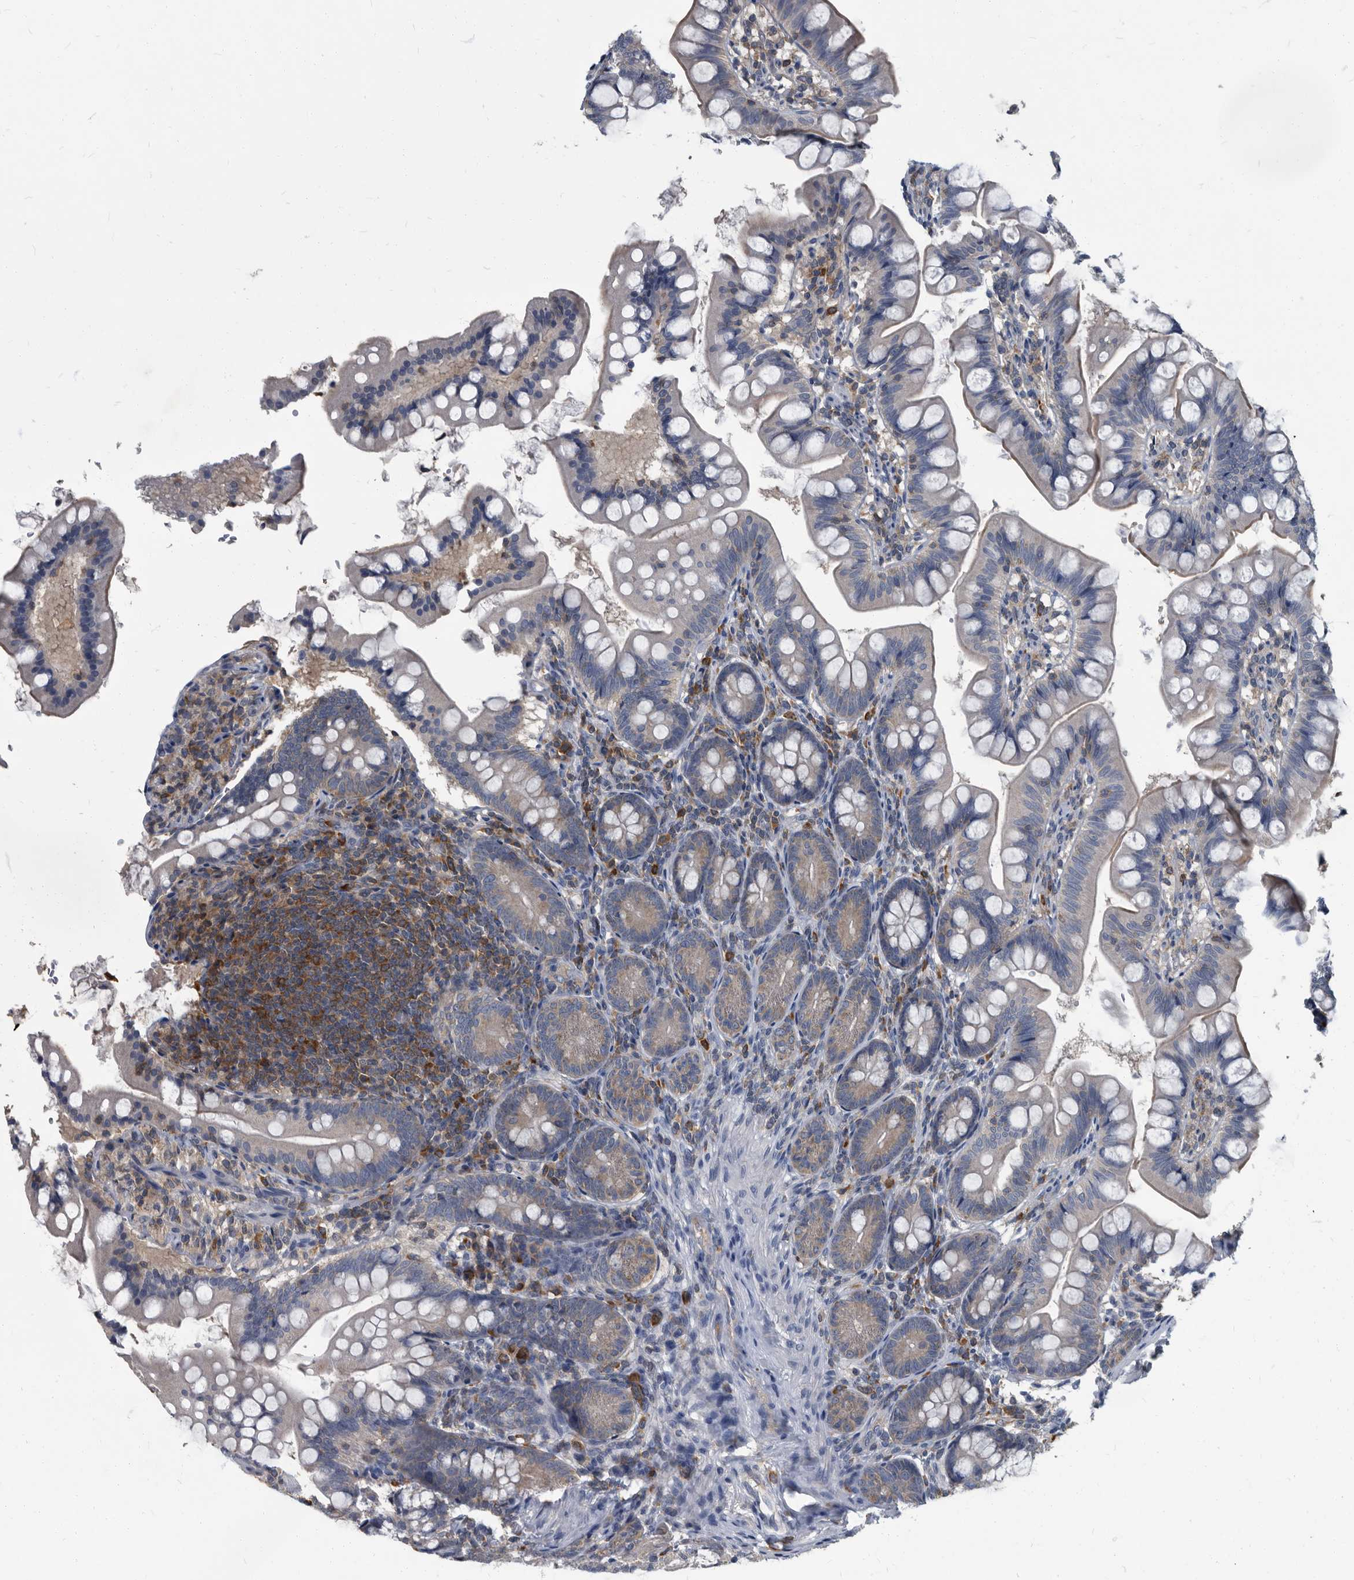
{"staining": {"intensity": "weak", "quantity": "<25%", "location": "cytoplasmic/membranous"}, "tissue": "small intestine", "cell_type": "Glandular cells", "image_type": "normal", "snomed": [{"axis": "morphology", "description": "Normal tissue, NOS"}, {"axis": "topography", "description": "Small intestine"}], "caption": "Small intestine was stained to show a protein in brown. There is no significant staining in glandular cells. (DAB (3,3'-diaminobenzidine) IHC, high magnification).", "gene": "CDV3", "patient": {"sex": "male", "age": 7}}